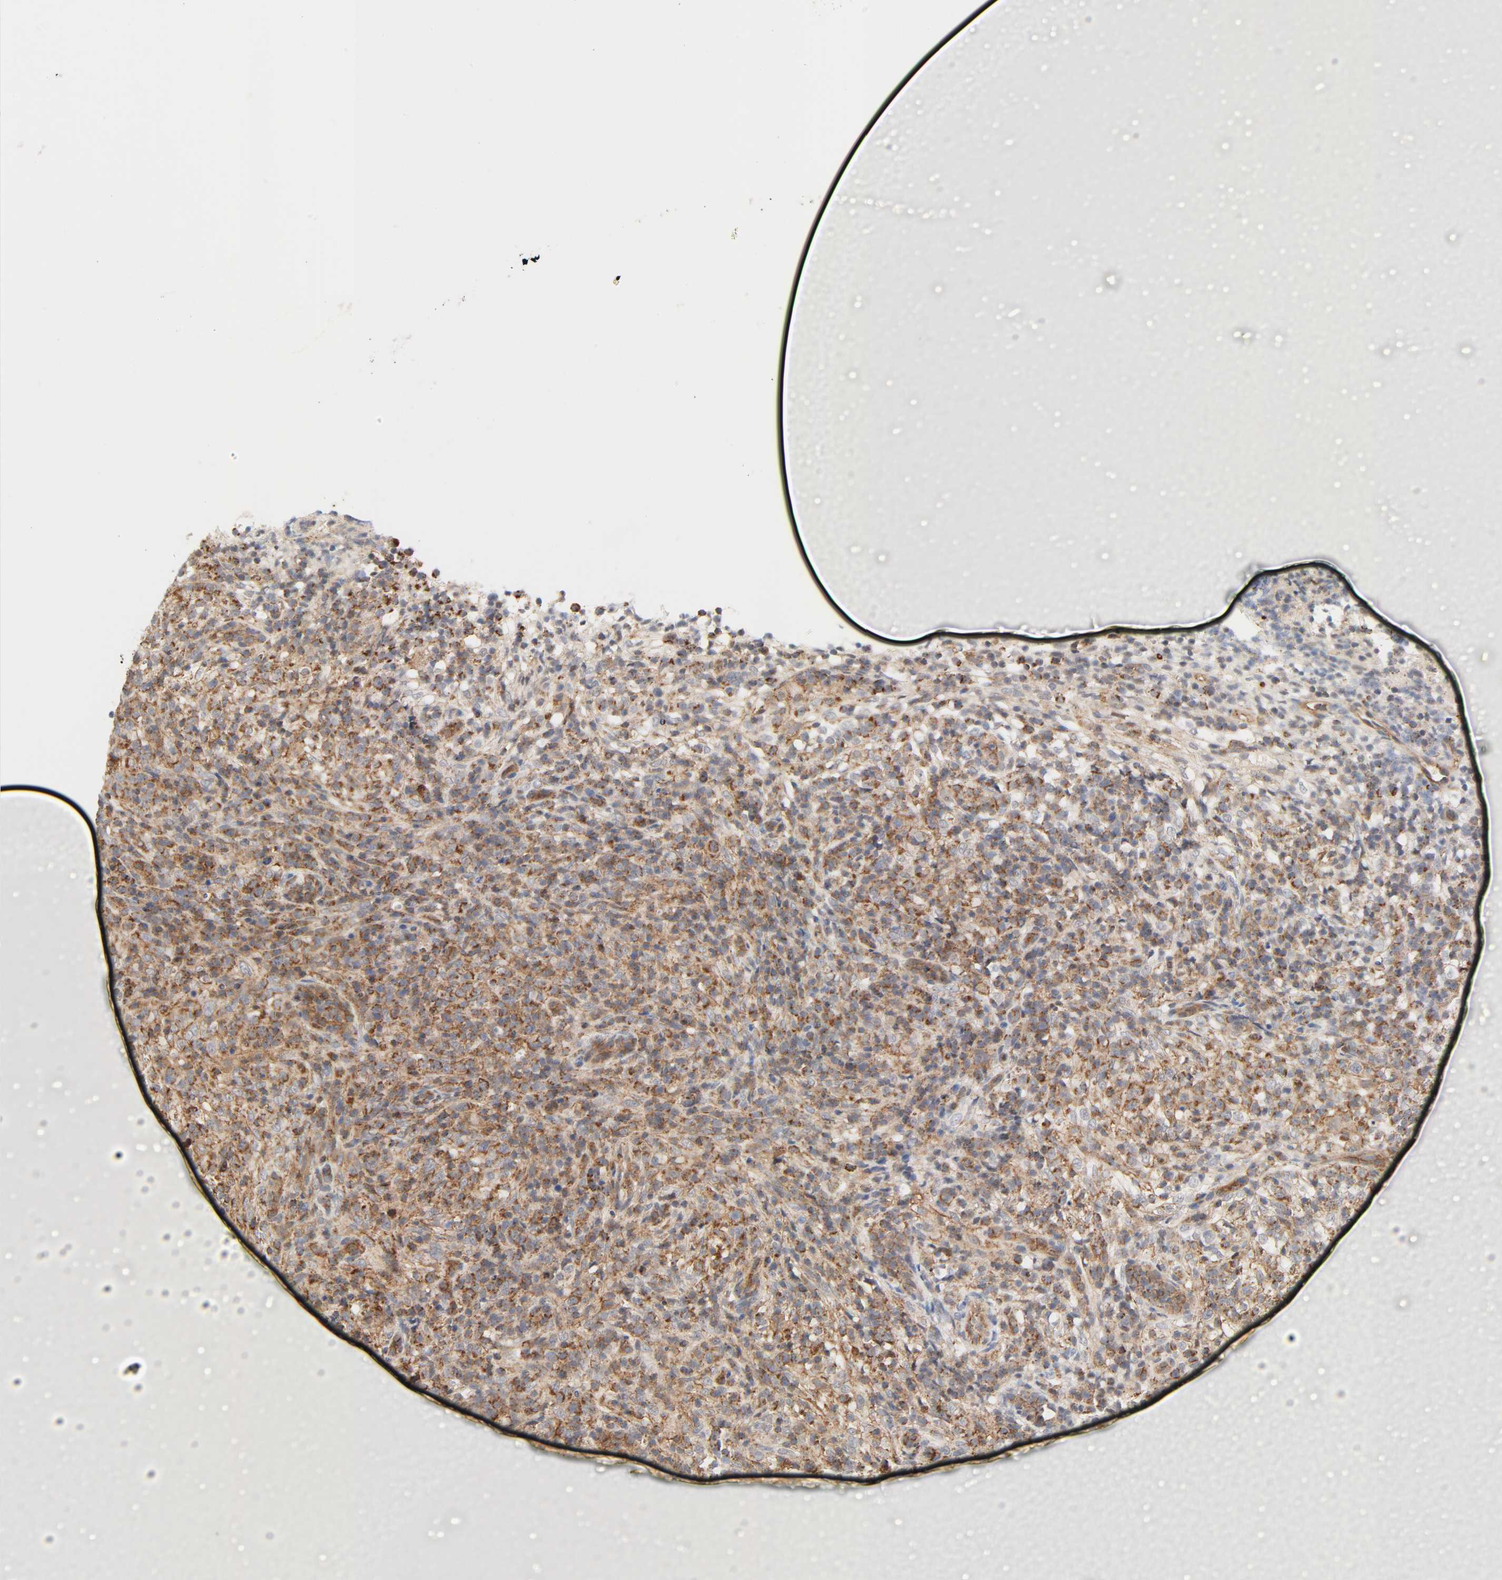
{"staining": {"intensity": "moderate", "quantity": ">75%", "location": "cytoplasmic/membranous"}, "tissue": "lymphoma", "cell_type": "Tumor cells", "image_type": "cancer", "snomed": [{"axis": "morphology", "description": "Malignant lymphoma, non-Hodgkin's type, High grade"}, {"axis": "topography", "description": "Lymph node"}], "caption": "High-grade malignant lymphoma, non-Hodgkin's type stained with a protein marker demonstrates moderate staining in tumor cells.", "gene": "ZMAT5", "patient": {"sex": "female", "age": 76}}